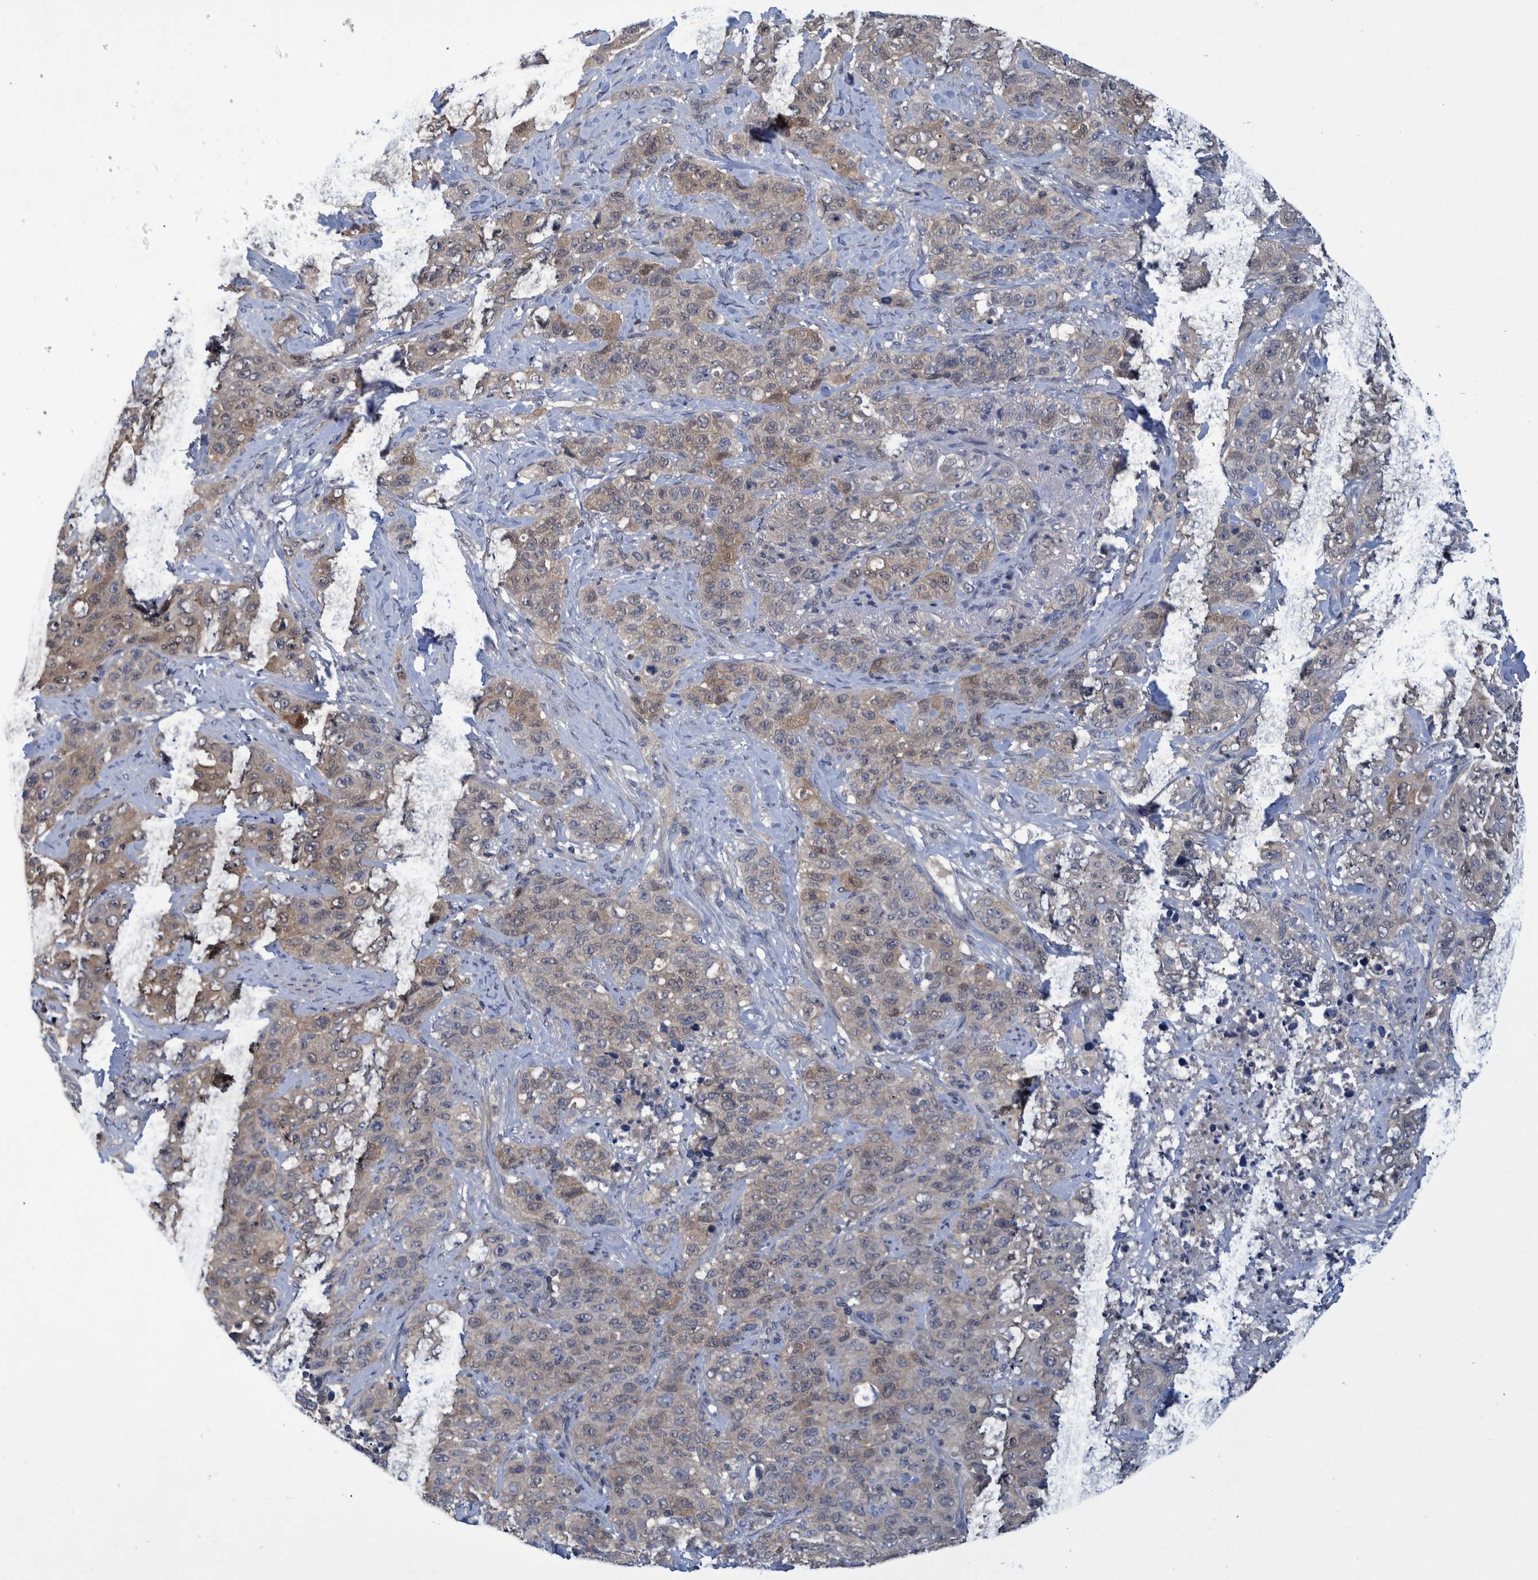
{"staining": {"intensity": "weak", "quantity": "<25%", "location": "cytoplasmic/membranous"}, "tissue": "stomach cancer", "cell_type": "Tumor cells", "image_type": "cancer", "snomed": [{"axis": "morphology", "description": "Adenocarcinoma, NOS"}, {"axis": "topography", "description": "Stomach"}], "caption": "An IHC image of stomach adenocarcinoma is shown. There is no staining in tumor cells of stomach adenocarcinoma.", "gene": "PCYT2", "patient": {"sex": "male", "age": 48}}